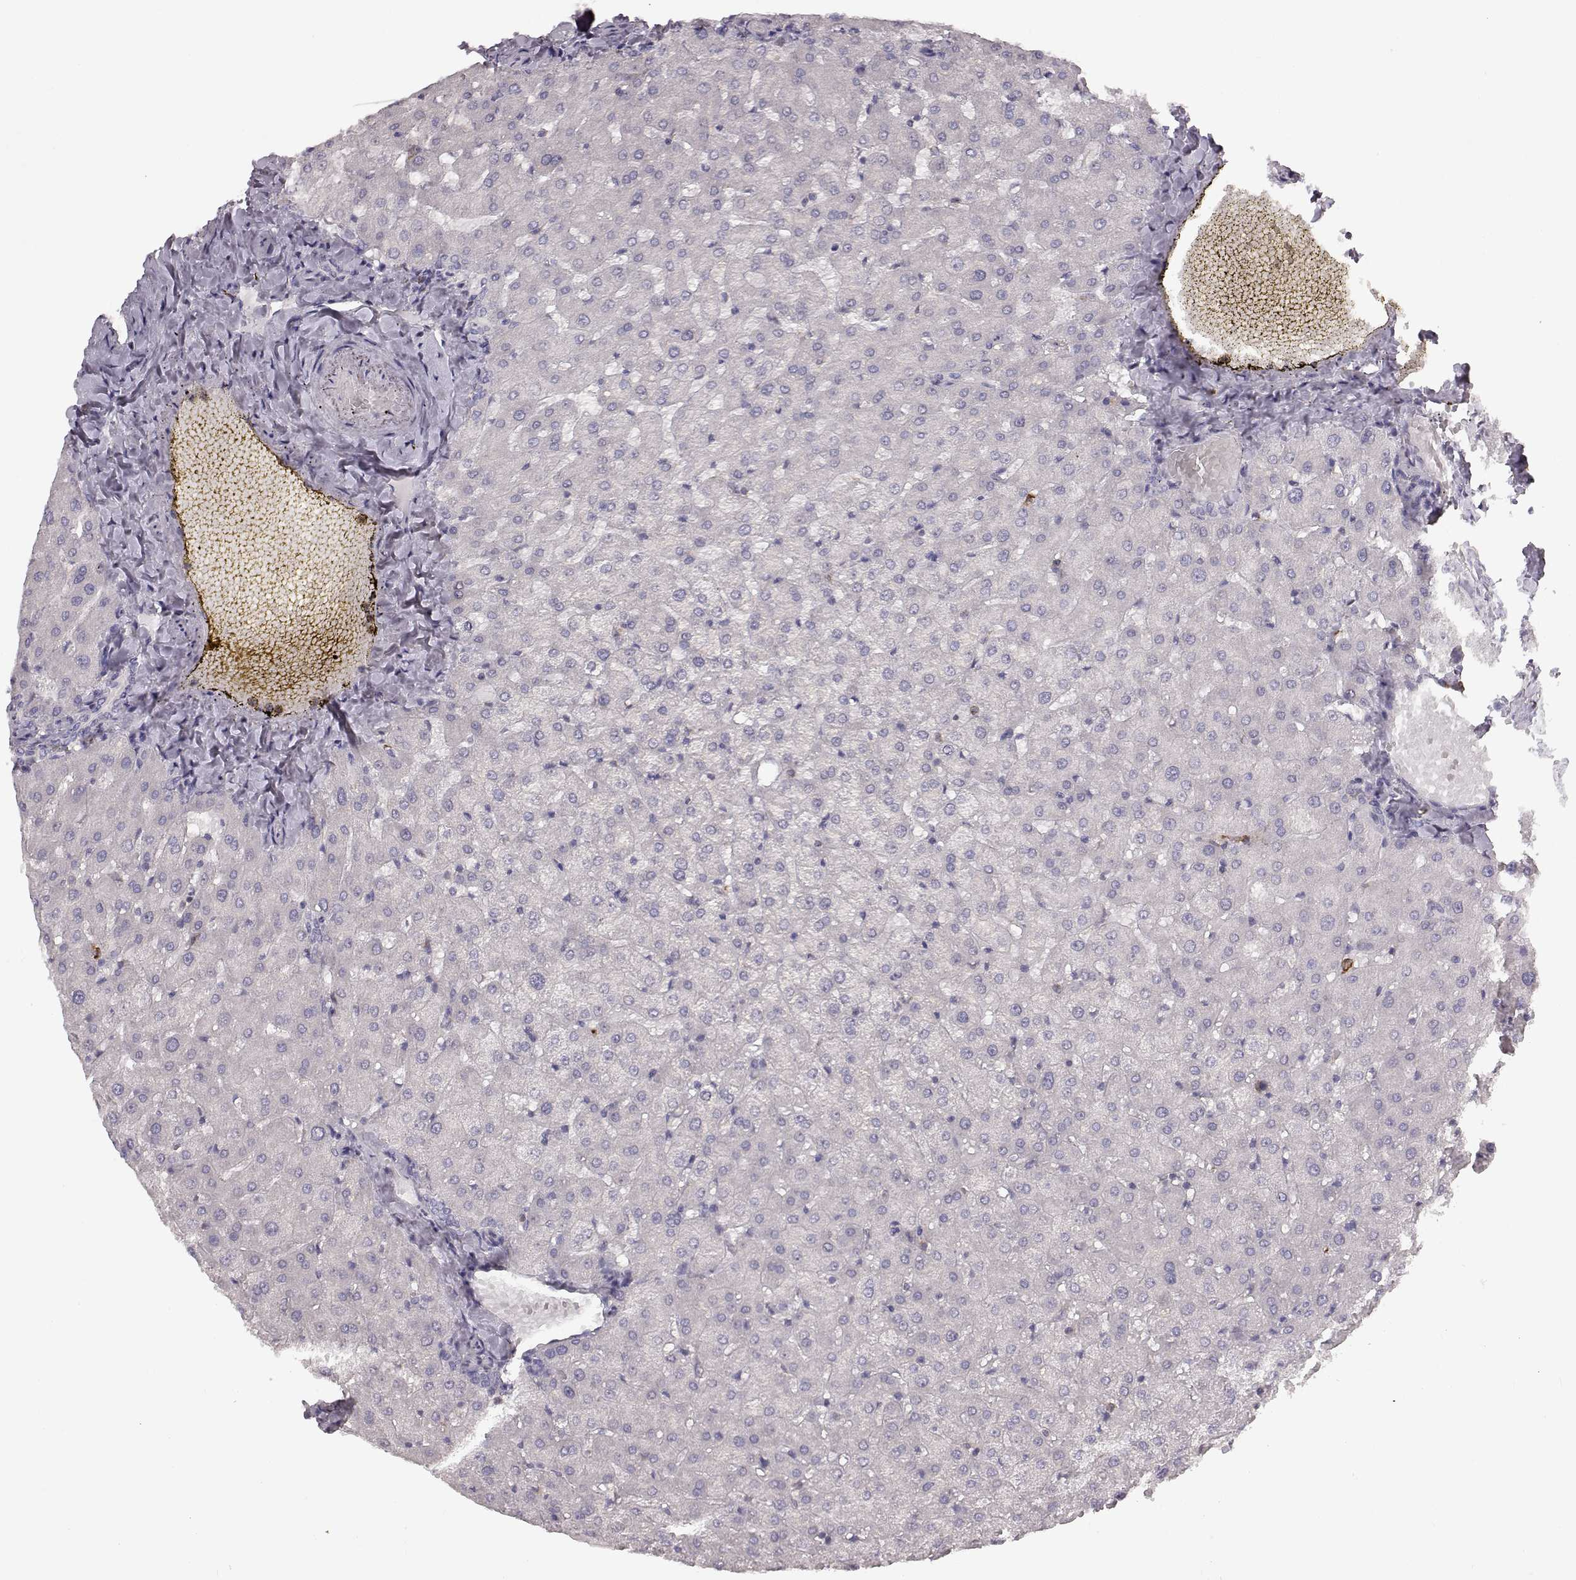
{"staining": {"intensity": "negative", "quantity": "none", "location": "none"}, "tissue": "liver", "cell_type": "Cholangiocytes", "image_type": "normal", "snomed": [{"axis": "morphology", "description": "Normal tissue, NOS"}, {"axis": "topography", "description": "Liver"}], "caption": "This is an immunohistochemistry (IHC) photomicrograph of benign liver. There is no positivity in cholangiocytes.", "gene": "SPAG17", "patient": {"sex": "female", "age": 50}}